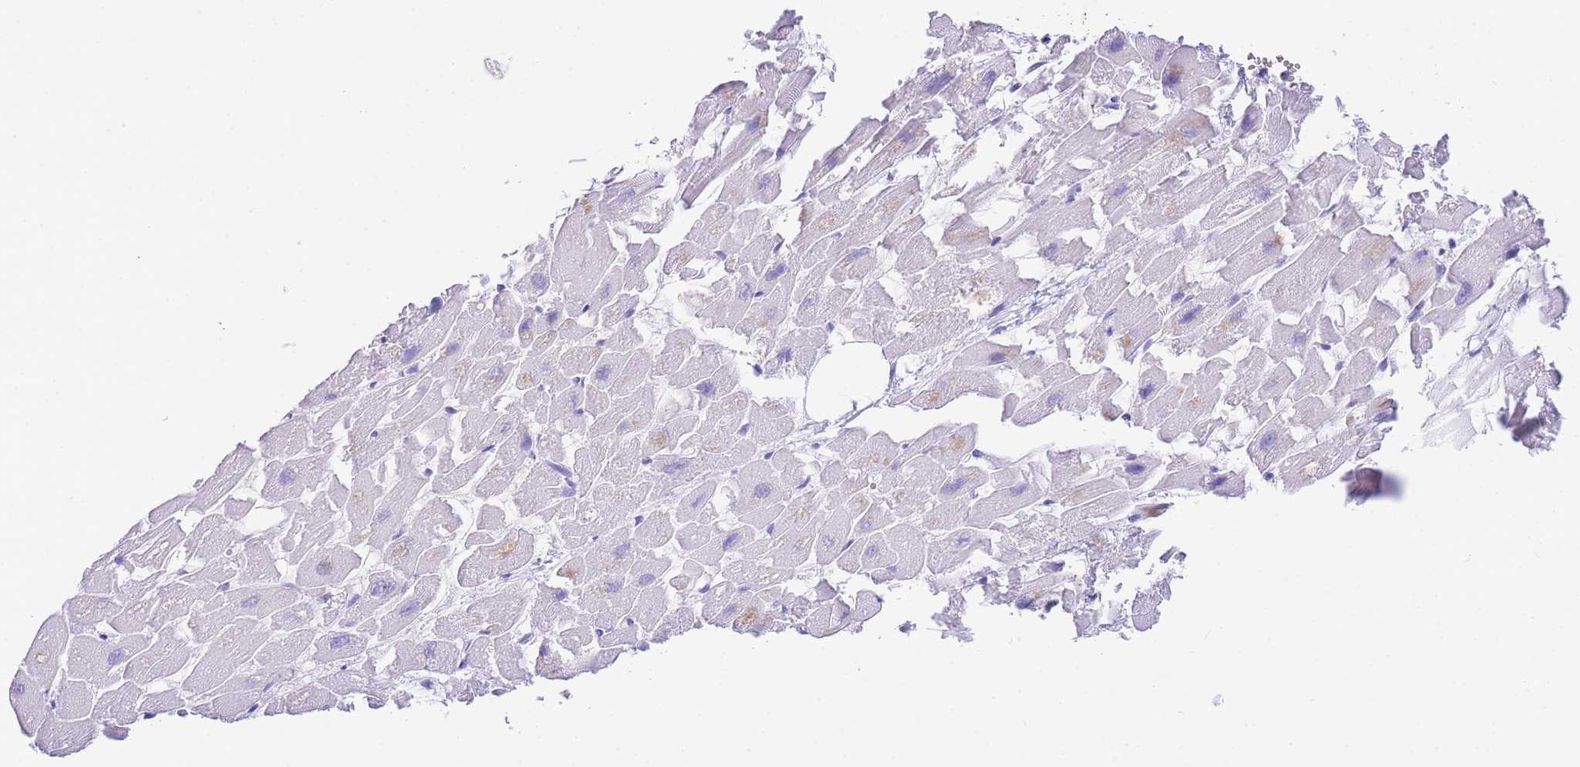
{"staining": {"intensity": "negative", "quantity": "none", "location": "none"}, "tissue": "heart muscle", "cell_type": "Cardiomyocytes", "image_type": "normal", "snomed": [{"axis": "morphology", "description": "Normal tissue, NOS"}, {"axis": "topography", "description": "Heart"}], "caption": "Normal heart muscle was stained to show a protein in brown. There is no significant staining in cardiomyocytes. (DAB (3,3'-diaminobenzidine) IHC visualized using brightfield microscopy, high magnification).", "gene": "TIFAB", "patient": {"sex": "female", "age": 64}}